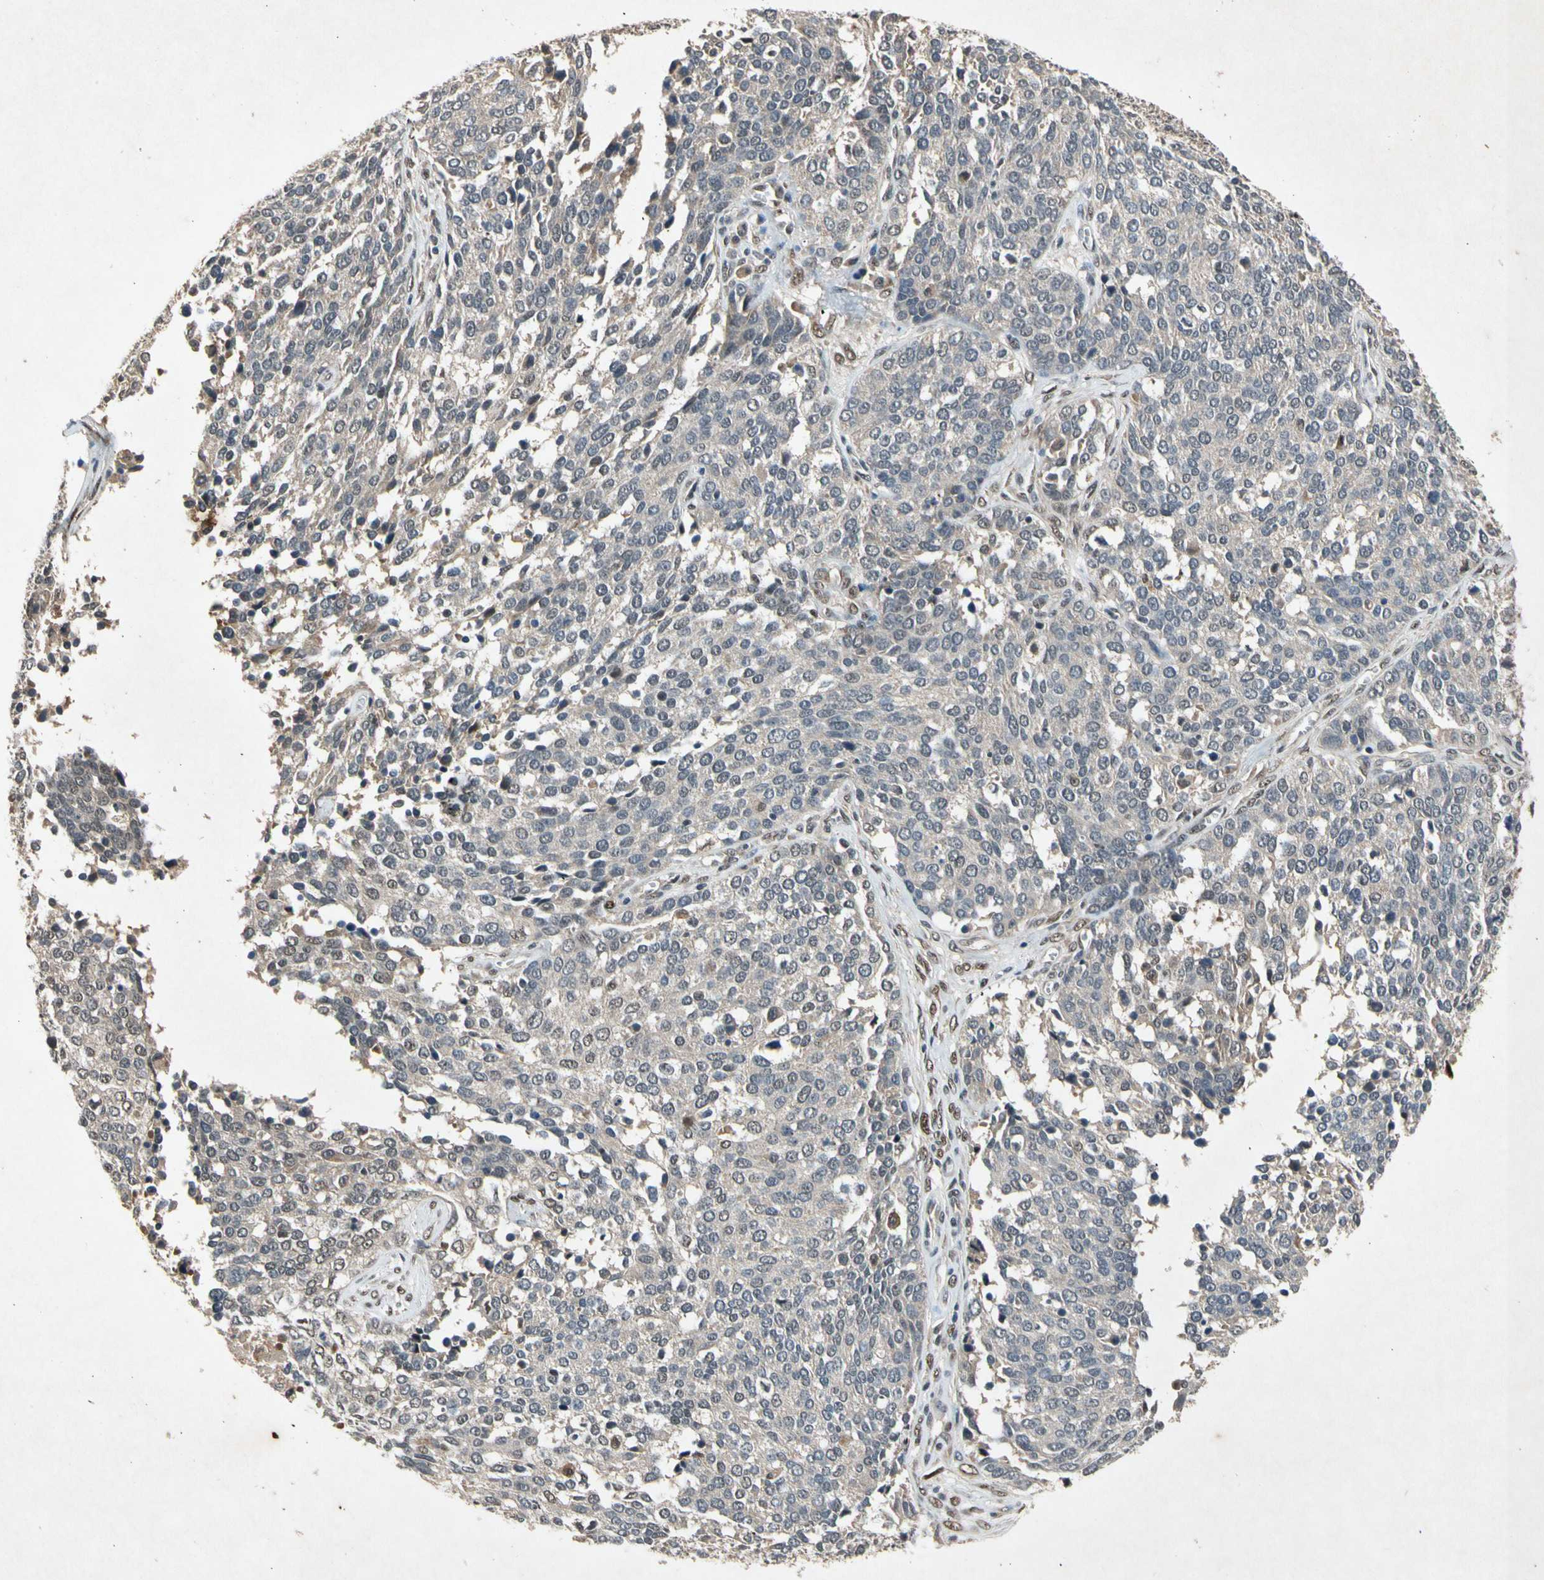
{"staining": {"intensity": "weak", "quantity": "<25%", "location": "nuclear"}, "tissue": "ovarian cancer", "cell_type": "Tumor cells", "image_type": "cancer", "snomed": [{"axis": "morphology", "description": "Cystadenocarcinoma, serous, NOS"}, {"axis": "topography", "description": "Ovary"}], "caption": "Ovarian cancer (serous cystadenocarcinoma) stained for a protein using immunohistochemistry (IHC) displays no expression tumor cells.", "gene": "PML", "patient": {"sex": "female", "age": 44}}